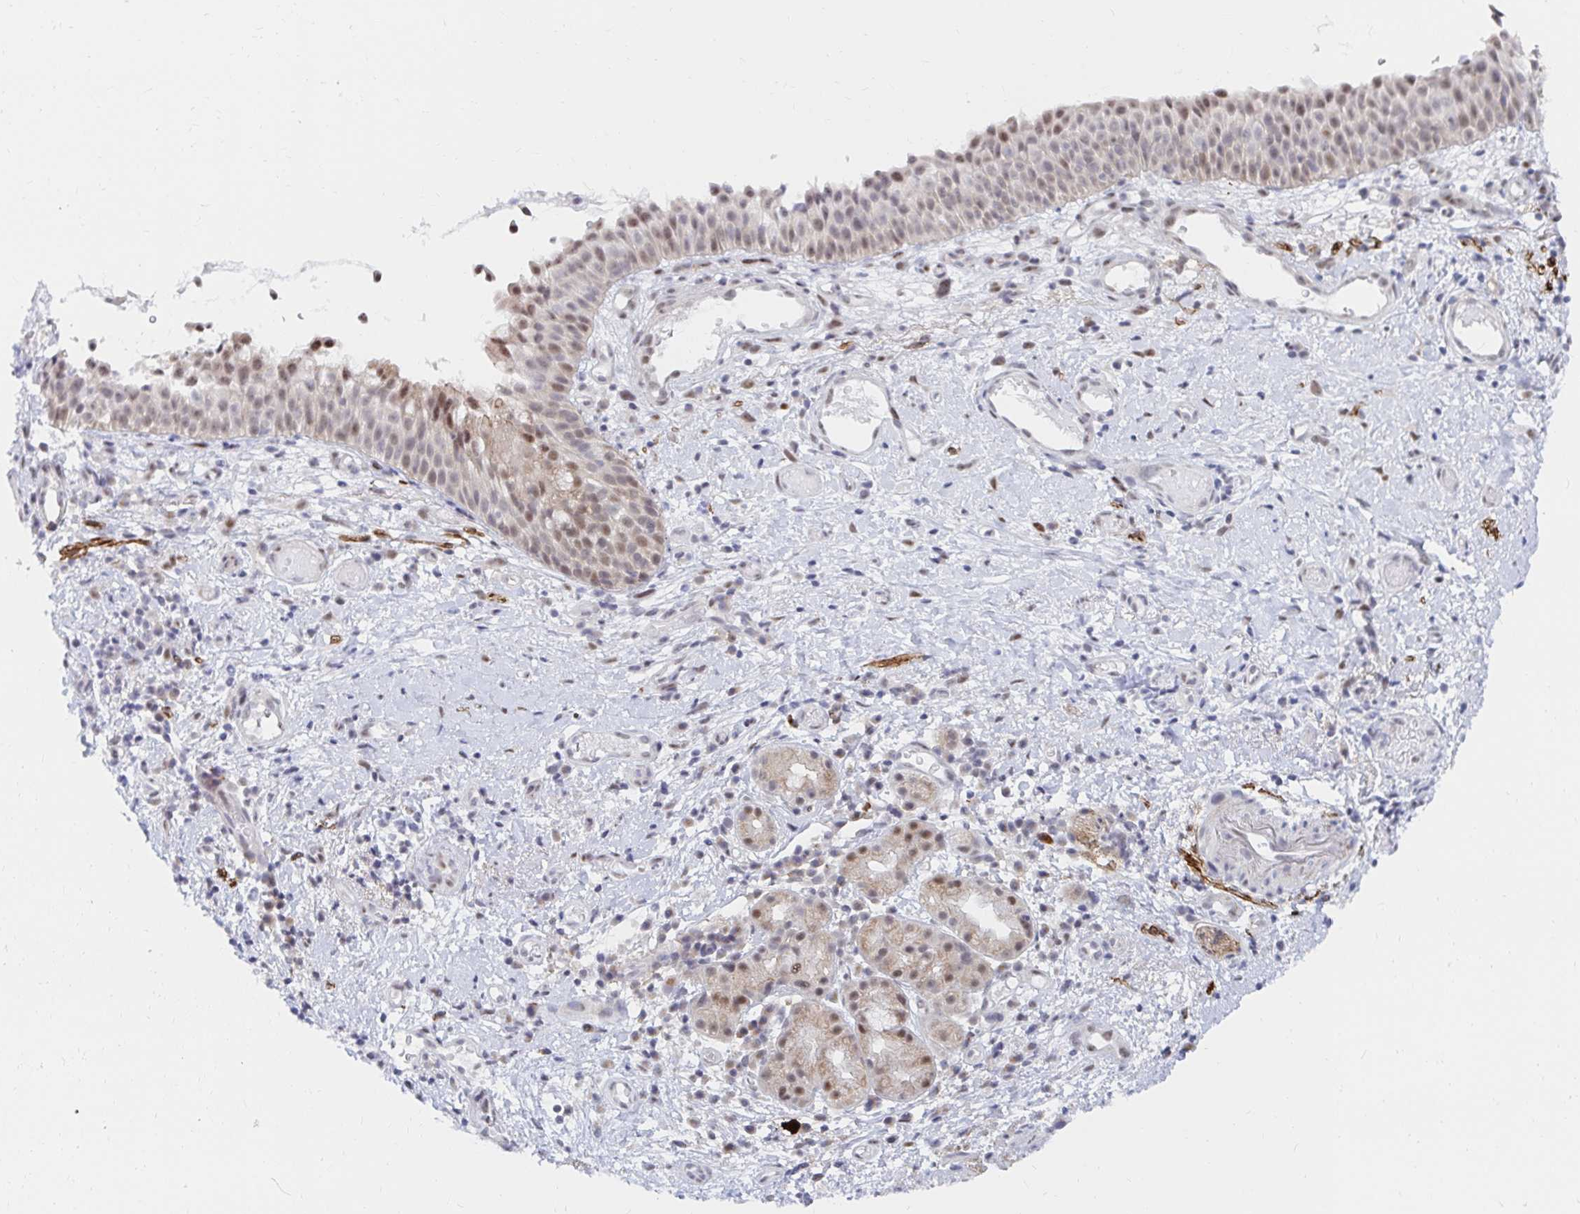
{"staining": {"intensity": "weak", "quantity": "25%-75%", "location": "nuclear"}, "tissue": "nasopharynx", "cell_type": "Respiratory epithelial cells", "image_type": "normal", "snomed": [{"axis": "morphology", "description": "Normal tissue, NOS"}, {"axis": "morphology", "description": "Inflammation, NOS"}, {"axis": "topography", "description": "Nasopharynx"}], "caption": "Weak nuclear protein expression is present in about 25%-75% of respiratory epithelial cells in nasopharynx.", "gene": "COL28A1", "patient": {"sex": "male", "age": 54}}